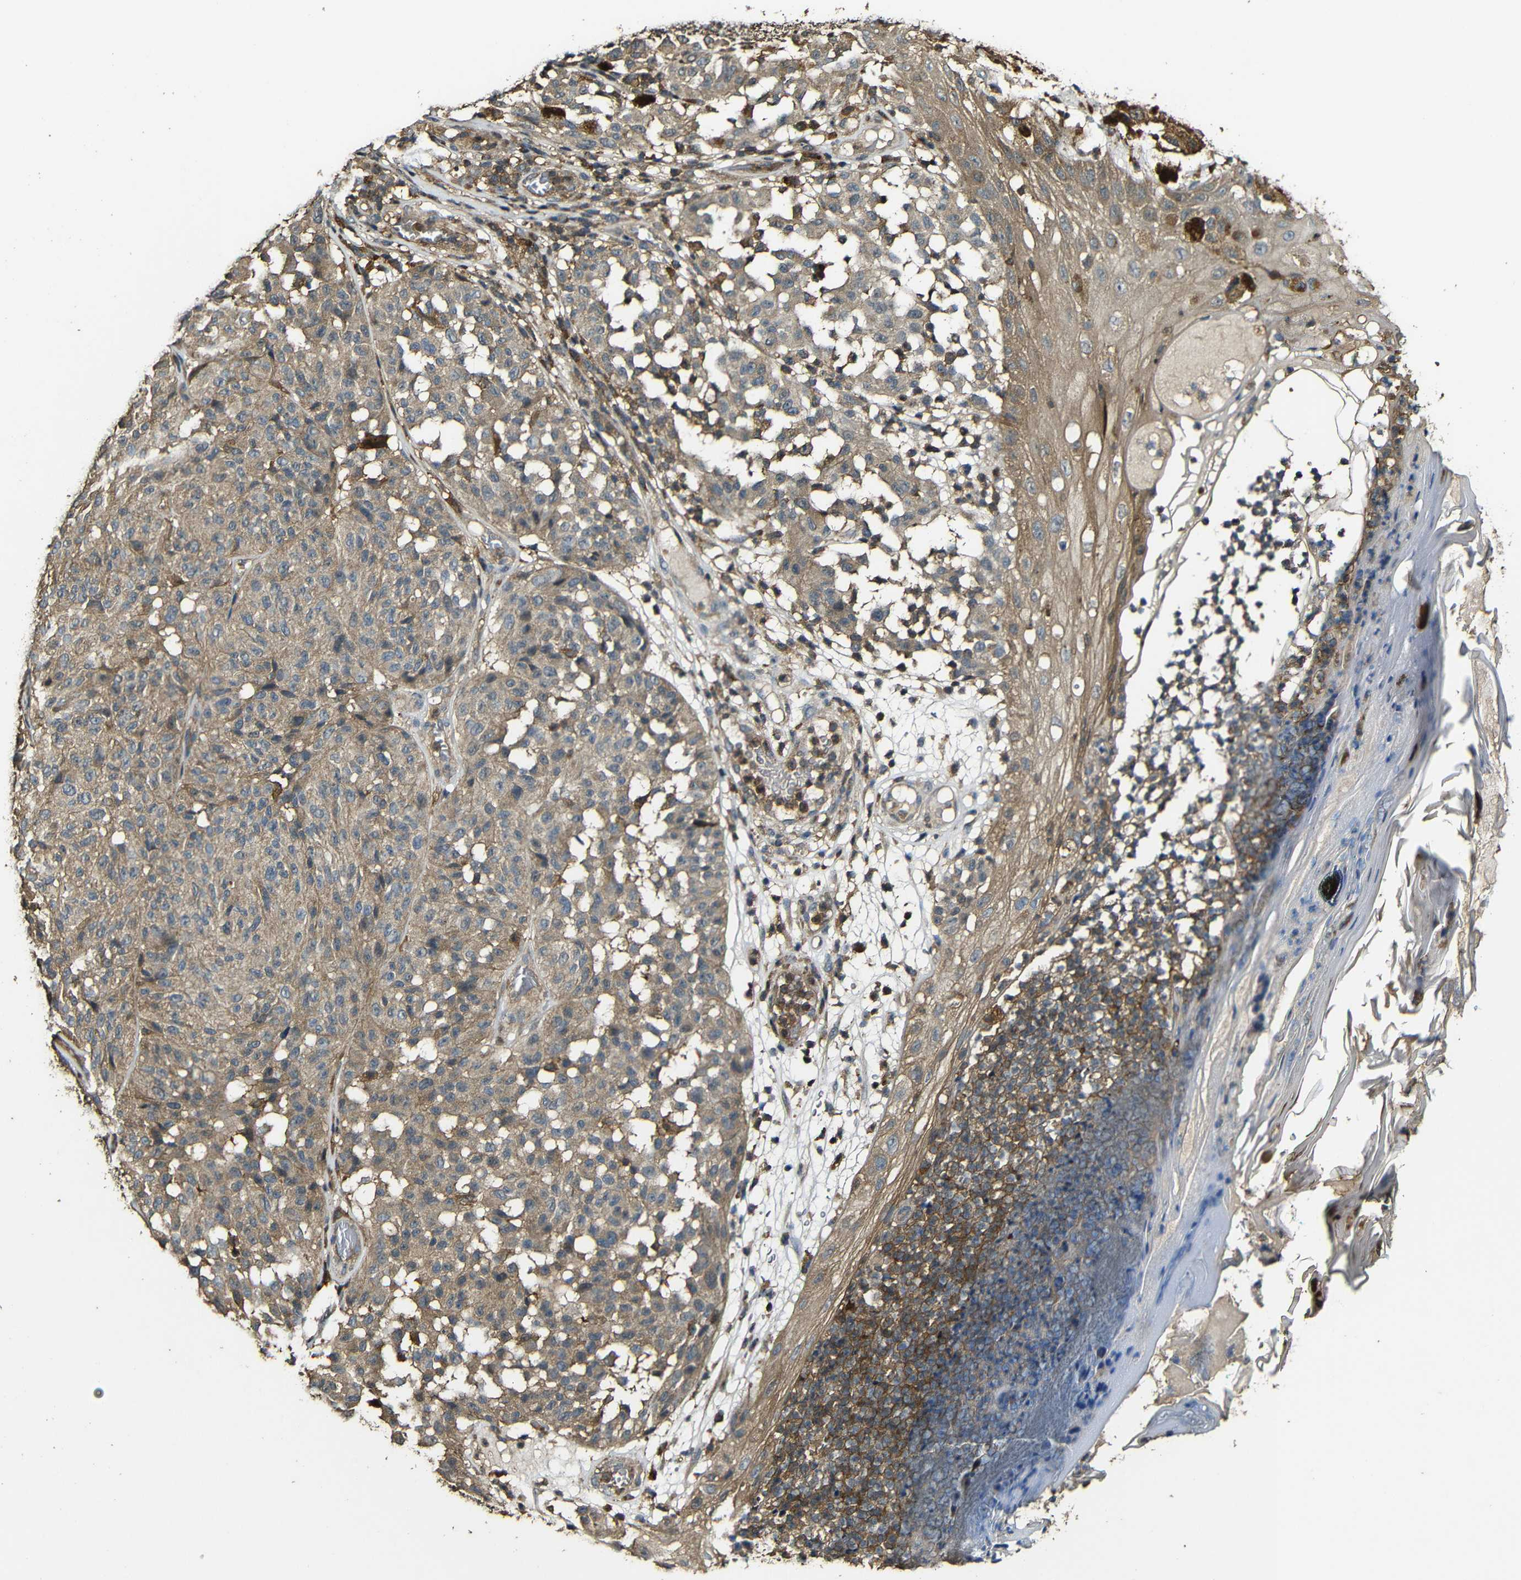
{"staining": {"intensity": "moderate", "quantity": ">75%", "location": "cytoplasmic/membranous"}, "tissue": "melanoma", "cell_type": "Tumor cells", "image_type": "cancer", "snomed": [{"axis": "morphology", "description": "Malignant melanoma, NOS"}, {"axis": "topography", "description": "Skin"}], "caption": "Moderate cytoplasmic/membranous positivity for a protein is appreciated in about >75% of tumor cells of melanoma using immunohistochemistry.", "gene": "CASP8", "patient": {"sex": "female", "age": 46}}